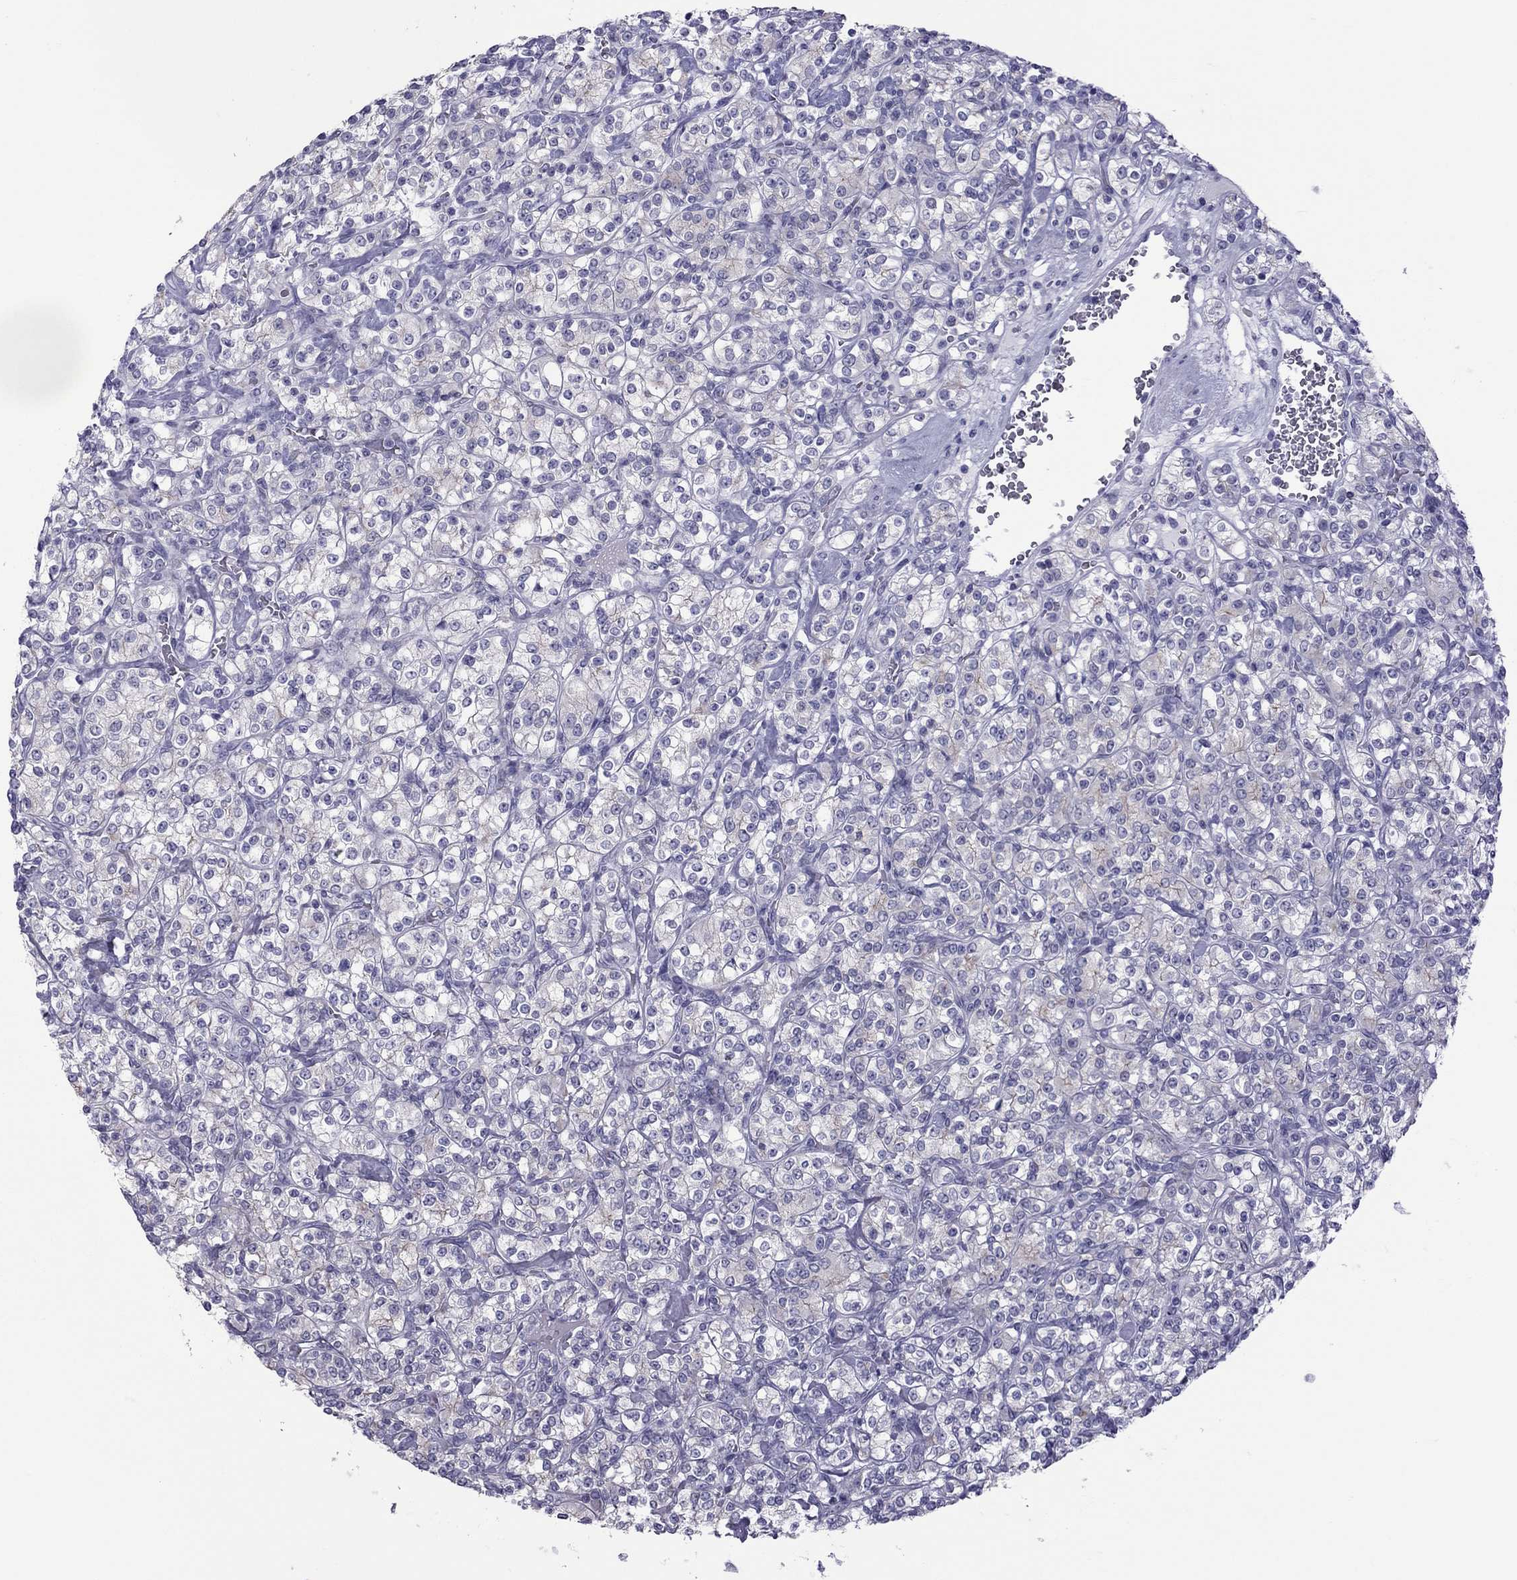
{"staining": {"intensity": "negative", "quantity": "none", "location": "none"}, "tissue": "renal cancer", "cell_type": "Tumor cells", "image_type": "cancer", "snomed": [{"axis": "morphology", "description": "Adenocarcinoma, NOS"}, {"axis": "topography", "description": "Kidney"}], "caption": "The IHC image has no significant positivity in tumor cells of renal cancer tissue.", "gene": "TEX14", "patient": {"sex": "male", "age": 77}}